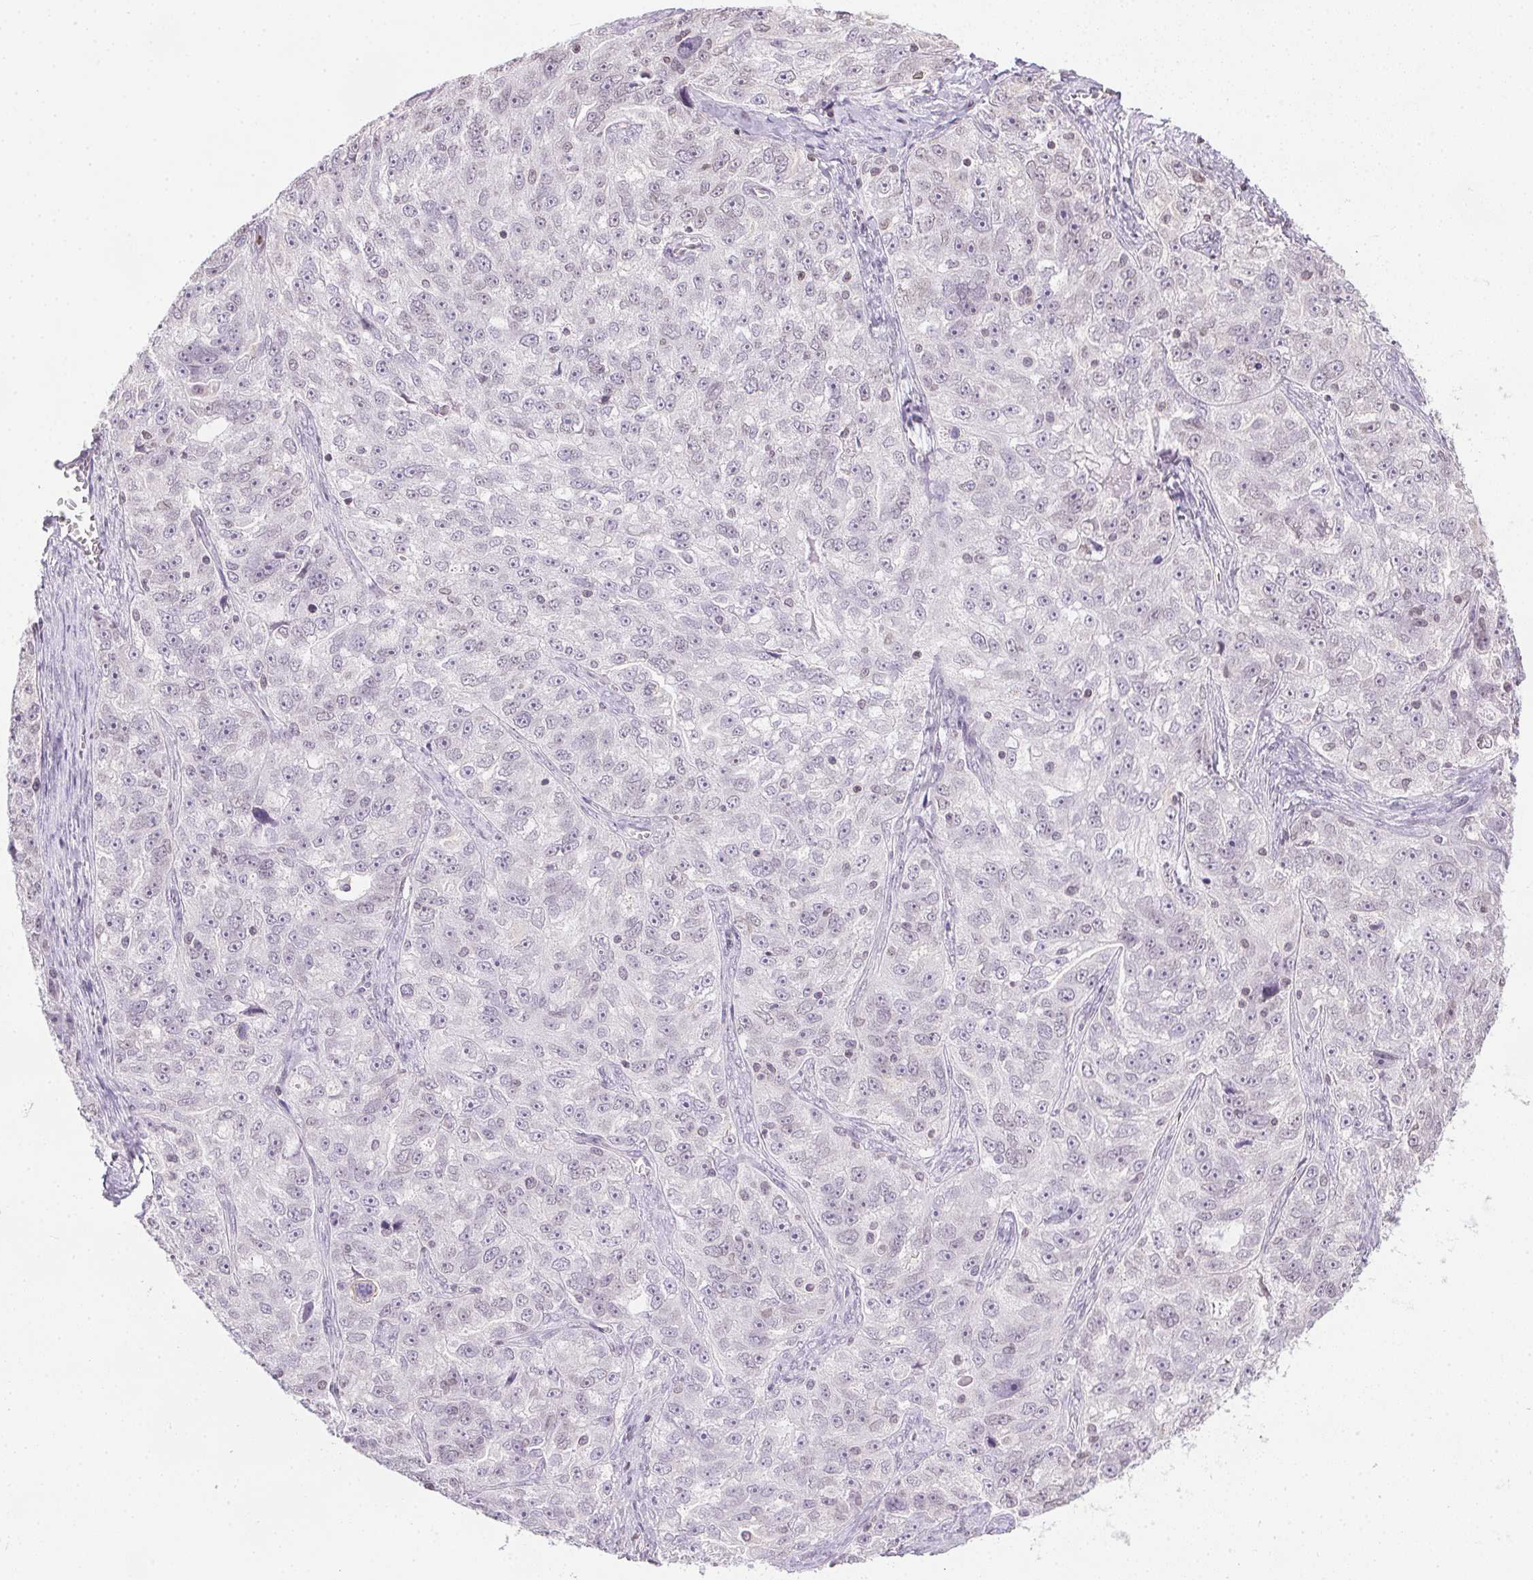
{"staining": {"intensity": "negative", "quantity": "none", "location": "none"}, "tissue": "ovarian cancer", "cell_type": "Tumor cells", "image_type": "cancer", "snomed": [{"axis": "morphology", "description": "Cystadenocarcinoma, serous, NOS"}, {"axis": "topography", "description": "Ovary"}], "caption": "Ovarian cancer was stained to show a protein in brown. There is no significant positivity in tumor cells.", "gene": "PRL", "patient": {"sex": "female", "age": 51}}